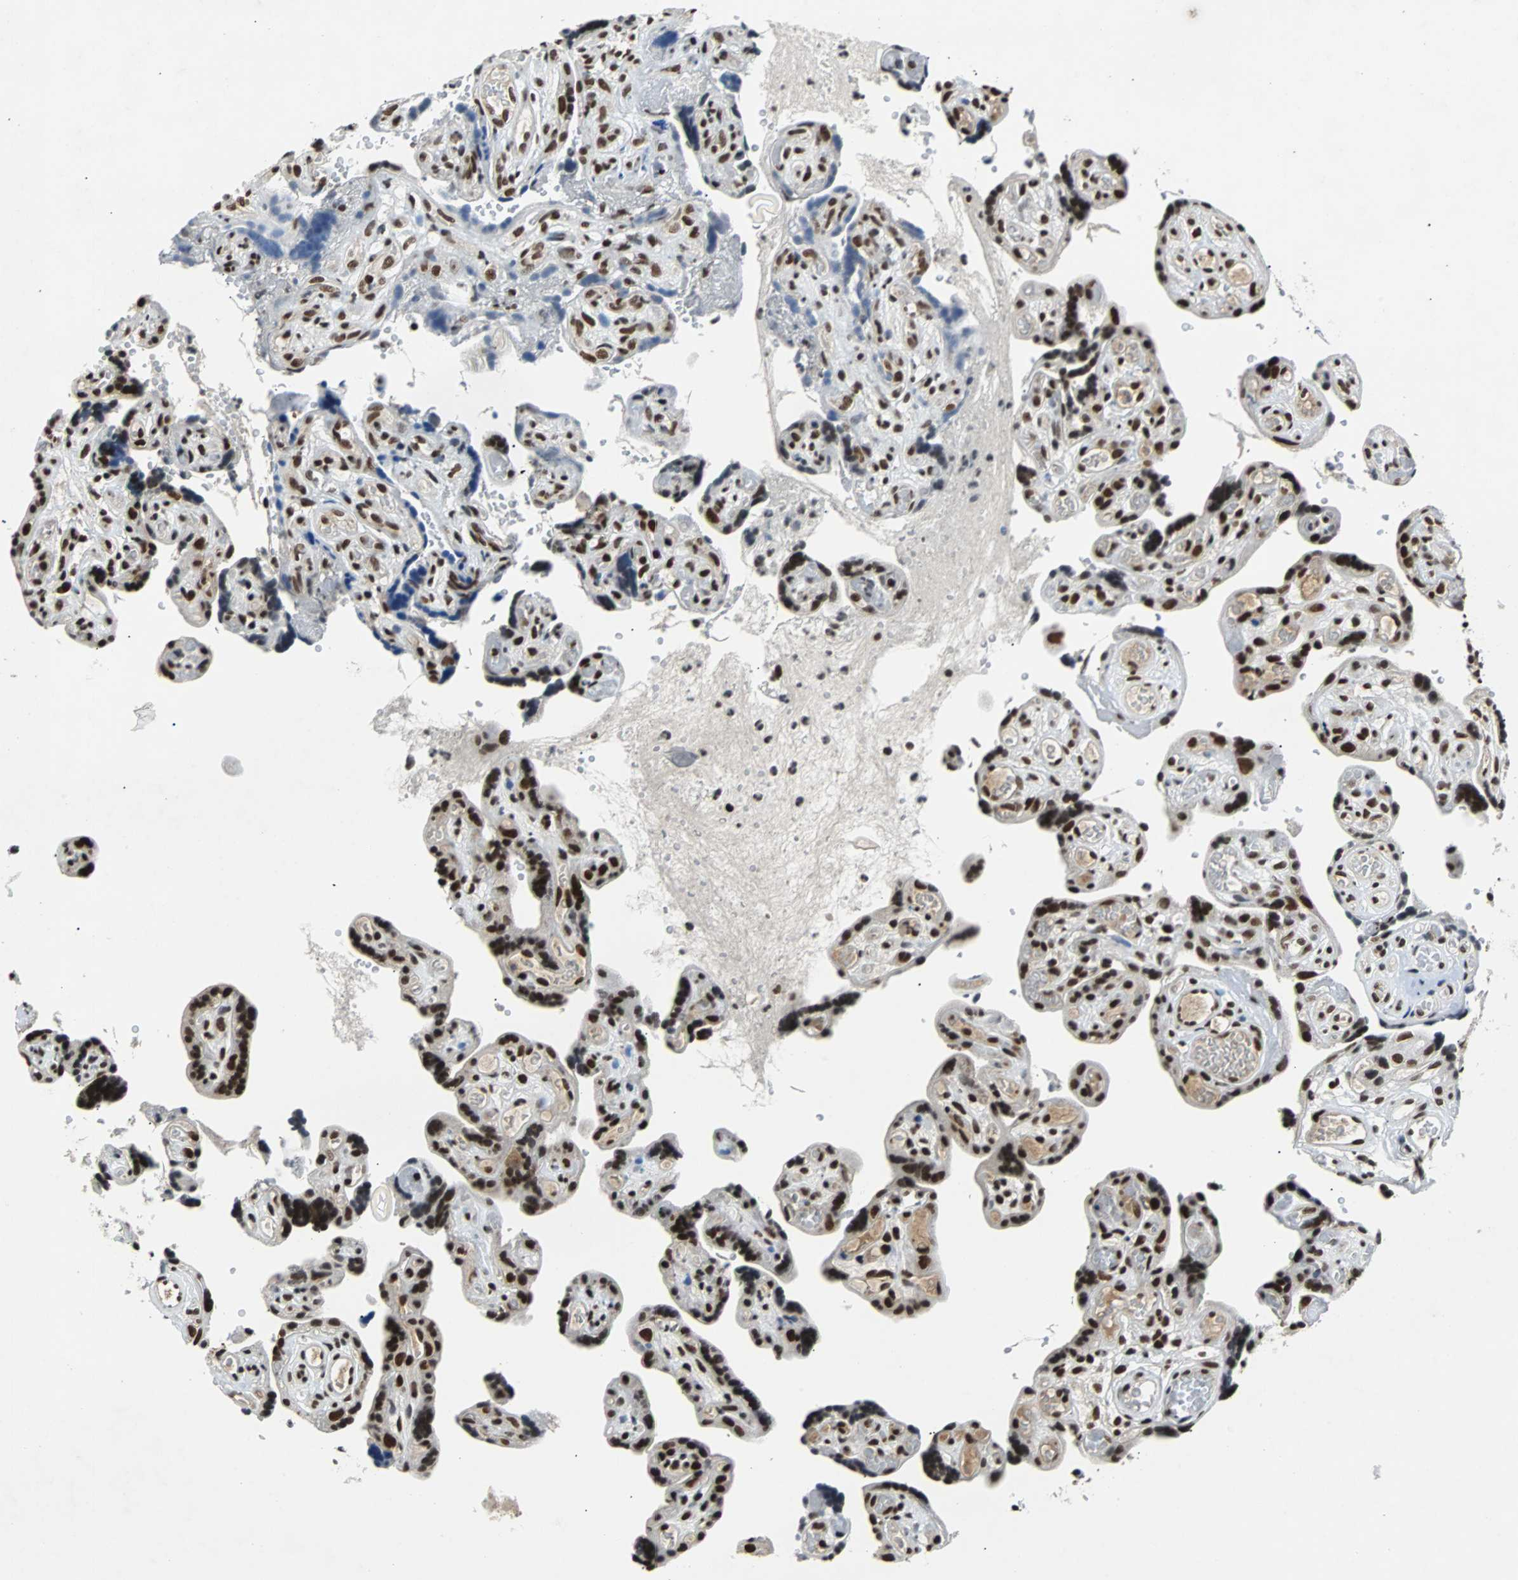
{"staining": {"intensity": "strong", "quantity": ">75%", "location": "nuclear"}, "tissue": "placenta", "cell_type": "Trophoblastic cells", "image_type": "normal", "snomed": [{"axis": "morphology", "description": "Normal tissue, NOS"}, {"axis": "topography", "description": "Placenta"}], "caption": "Placenta stained for a protein (brown) reveals strong nuclear positive positivity in about >75% of trophoblastic cells.", "gene": "GATAD2A", "patient": {"sex": "female", "age": 30}}